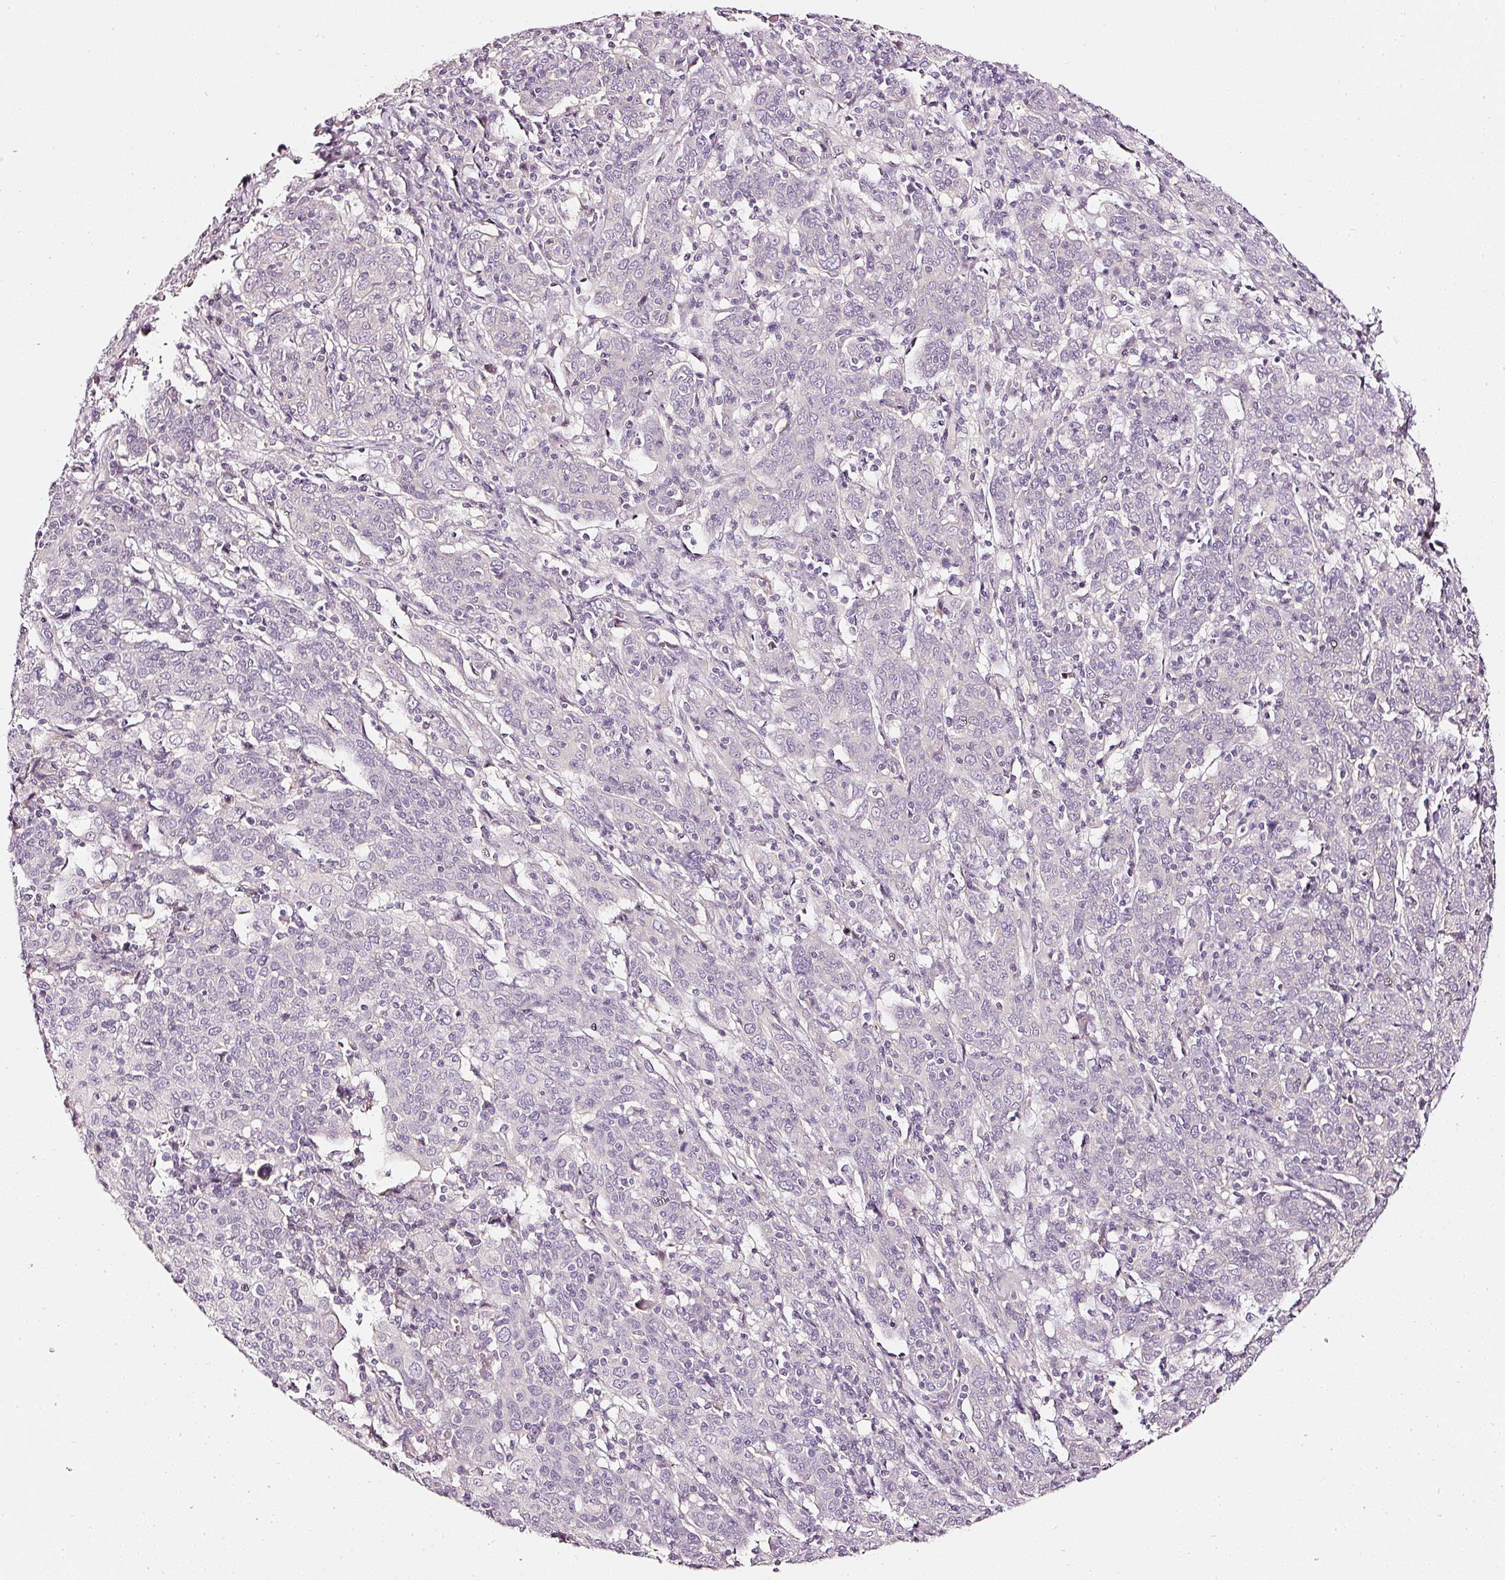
{"staining": {"intensity": "negative", "quantity": "none", "location": "none"}, "tissue": "cervical cancer", "cell_type": "Tumor cells", "image_type": "cancer", "snomed": [{"axis": "morphology", "description": "Squamous cell carcinoma, NOS"}, {"axis": "topography", "description": "Cervix"}], "caption": "Tumor cells are negative for brown protein staining in cervical cancer. (DAB (3,3'-diaminobenzidine) immunohistochemistry (IHC) with hematoxylin counter stain).", "gene": "CNP", "patient": {"sex": "female", "age": 67}}